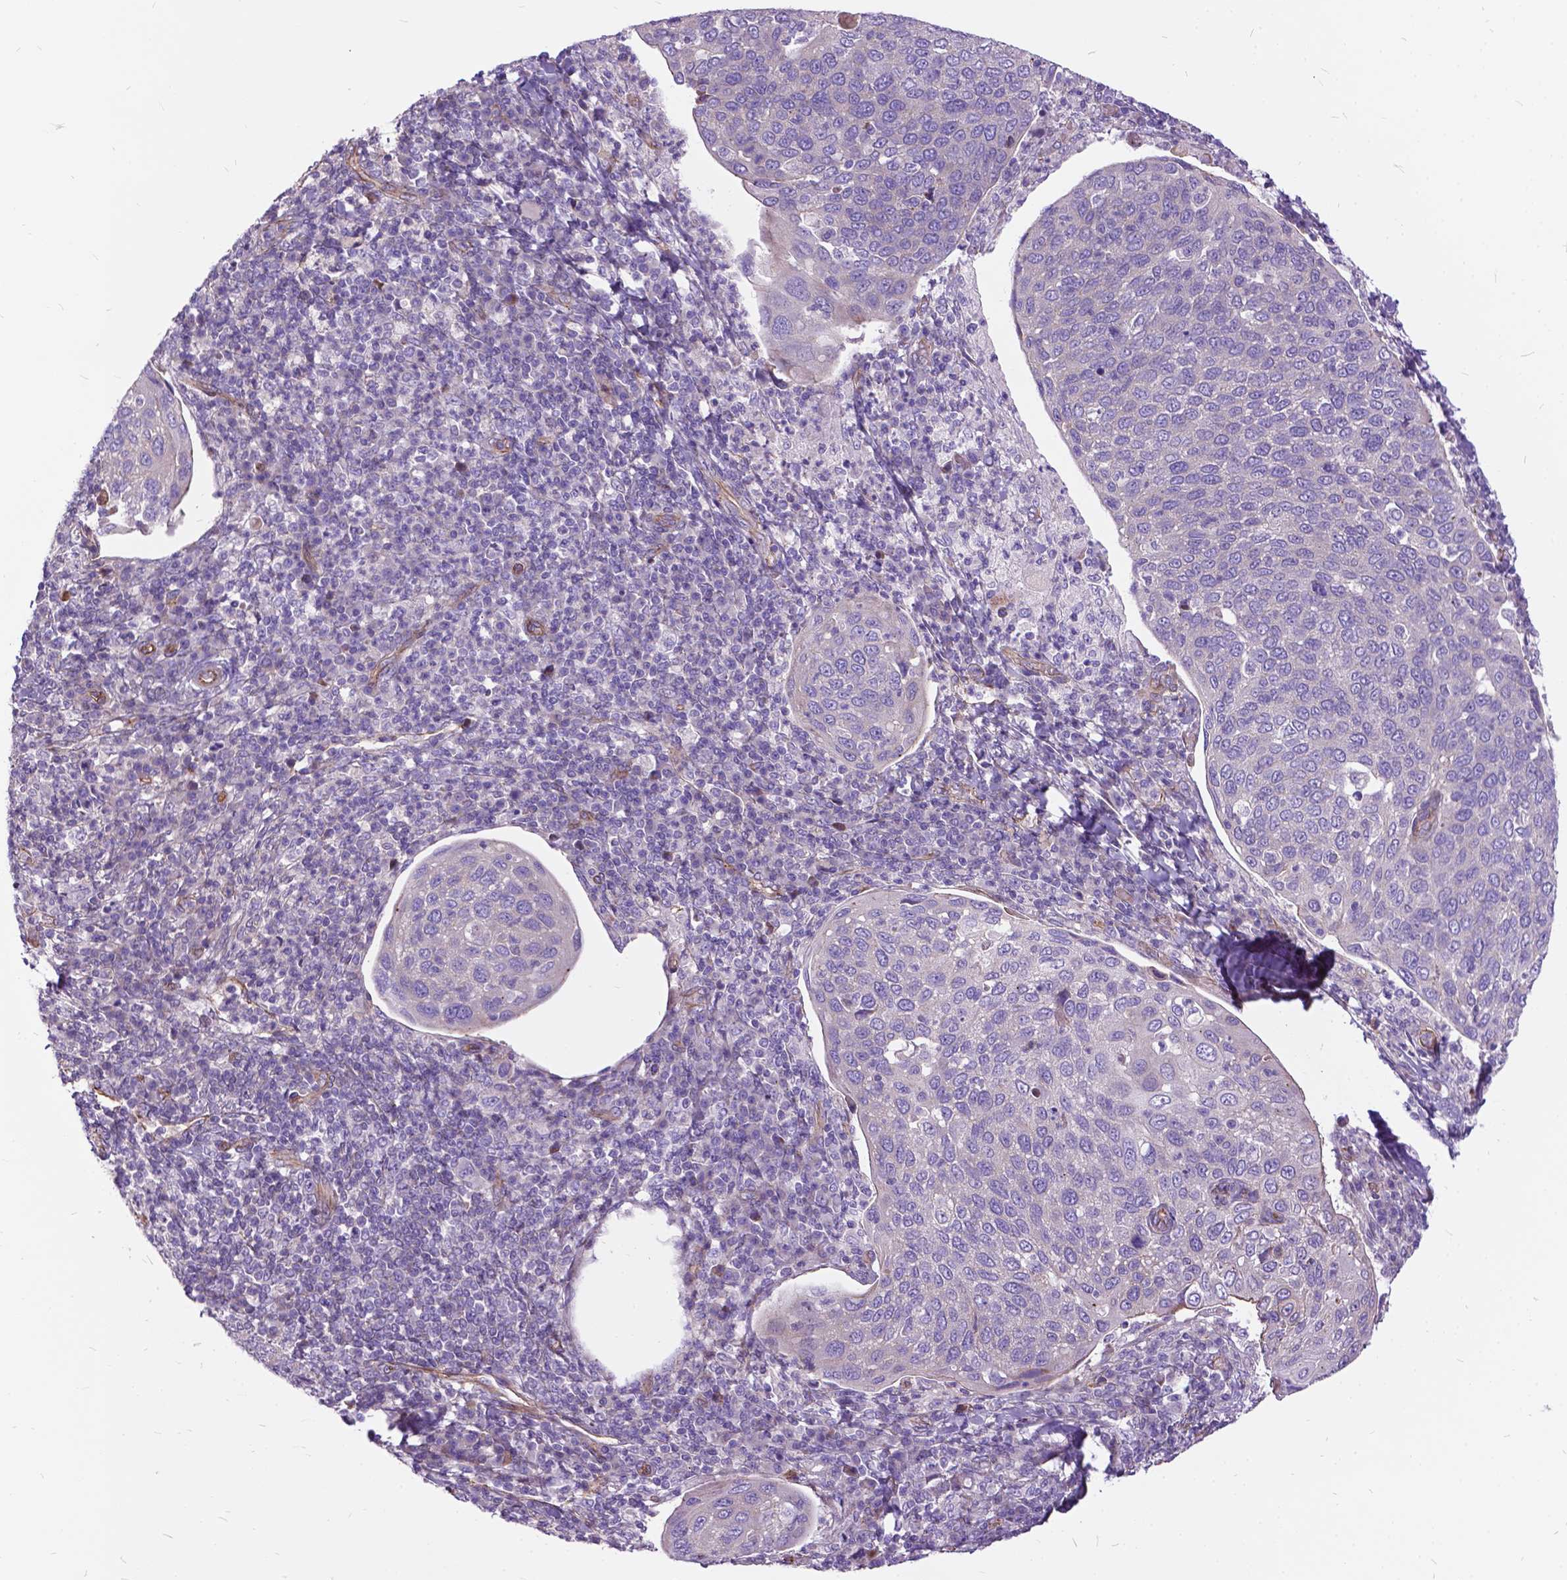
{"staining": {"intensity": "negative", "quantity": "none", "location": "none"}, "tissue": "cervical cancer", "cell_type": "Tumor cells", "image_type": "cancer", "snomed": [{"axis": "morphology", "description": "Squamous cell carcinoma, NOS"}, {"axis": "topography", "description": "Cervix"}], "caption": "Immunohistochemistry (IHC) histopathology image of human cervical cancer (squamous cell carcinoma) stained for a protein (brown), which demonstrates no expression in tumor cells.", "gene": "FLT4", "patient": {"sex": "female", "age": 54}}